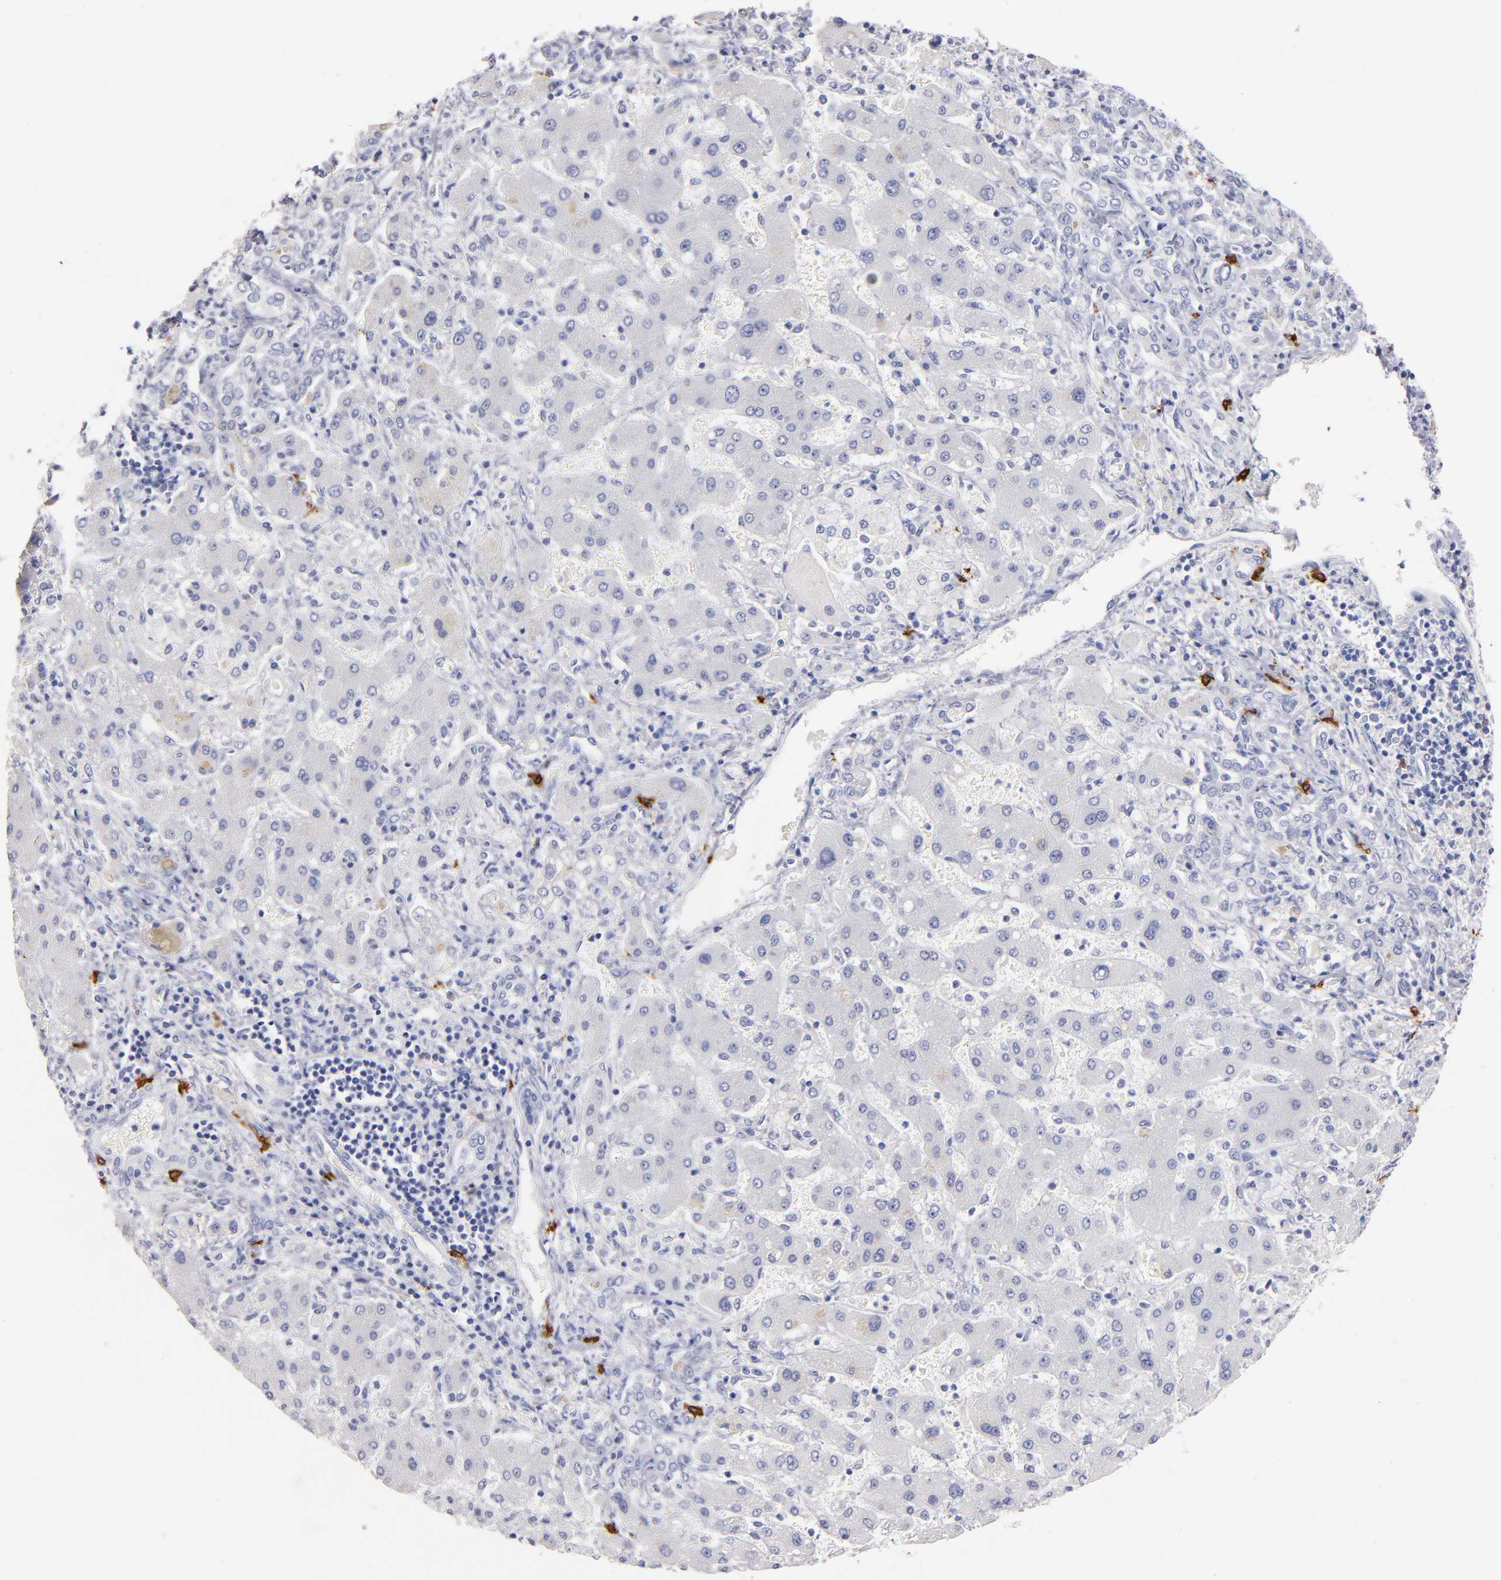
{"staining": {"intensity": "negative", "quantity": "none", "location": "none"}, "tissue": "liver cancer", "cell_type": "Tumor cells", "image_type": "cancer", "snomed": [{"axis": "morphology", "description": "Cholangiocarcinoma"}, {"axis": "topography", "description": "Liver"}], "caption": "Liver cancer stained for a protein using IHC displays no expression tumor cells.", "gene": "KIT", "patient": {"sex": "male", "age": 50}}